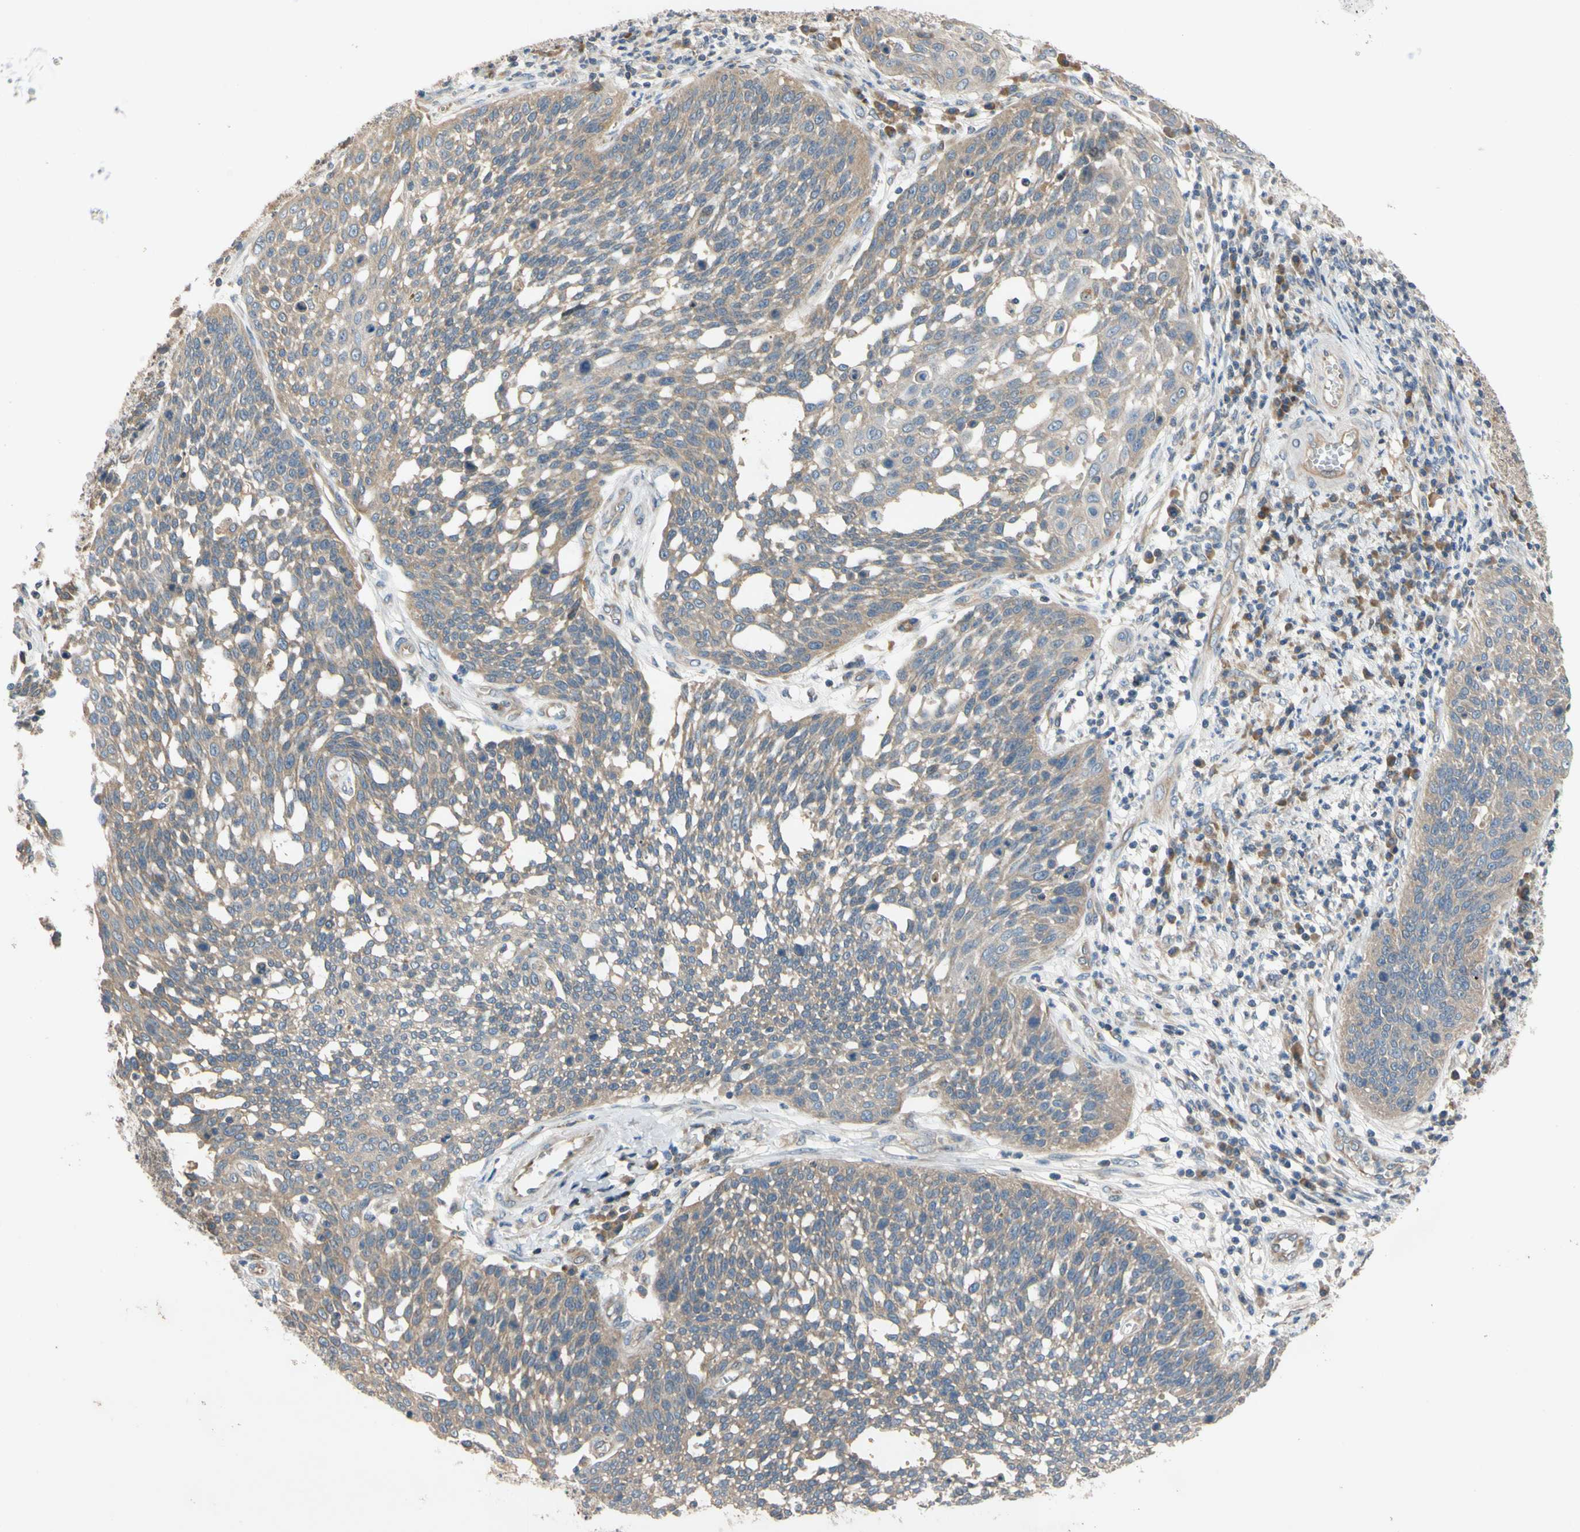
{"staining": {"intensity": "moderate", "quantity": ">75%", "location": "cytoplasmic/membranous"}, "tissue": "cervical cancer", "cell_type": "Tumor cells", "image_type": "cancer", "snomed": [{"axis": "morphology", "description": "Squamous cell carcinoma, NOS"}, {"axis": "topography", "description": "Cervix"}], "caption": "Immunohistochemical staining of human squamous cell carcinoma (cervical) exhibits moderate cytoplasmic/membranous protein positivity in approximately >75% of tumor cells.", "gene": "MBTPS2", "patient": {"sex": "female", "age": 34}}